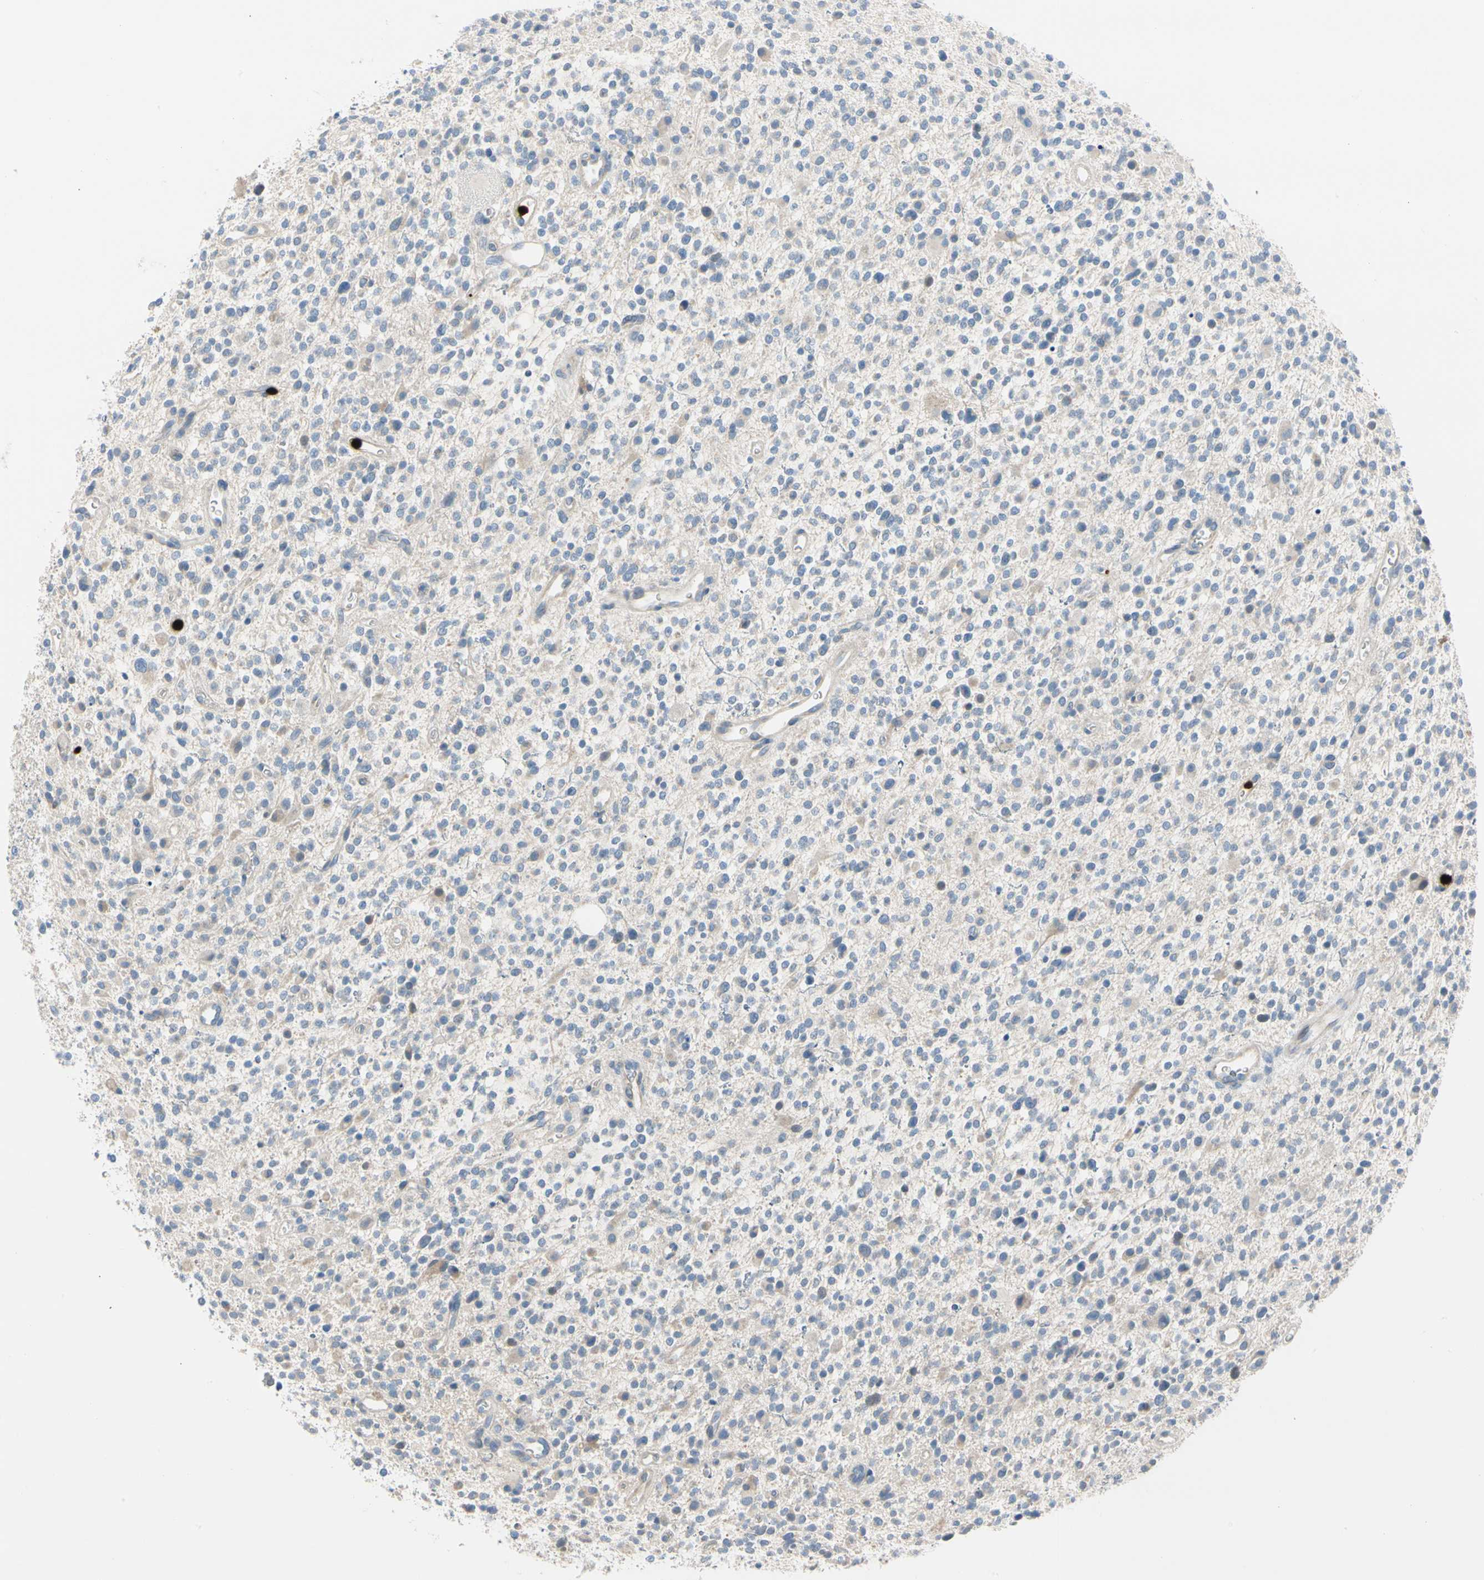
{"staining": {"intensity": "weak", "quantity": "<25%", "location": "cytoplasmic/membranous"}, "tissue": "glioma", "cell_type": "Tumor cells", "image_type": "cancer", "snomed": [{"axis": "morphology", "description": "Glioma, malignant, High grade"}, {"axis": "topography", "description": "Brain"}], "caption": "This is an immunohistochemistry (IHC) photomicrograph of human malignant high-grade glioma. There is no staining in tumor cells.", "gene": "TRAF5", "patient": {"sex": "male", "age": 48}}